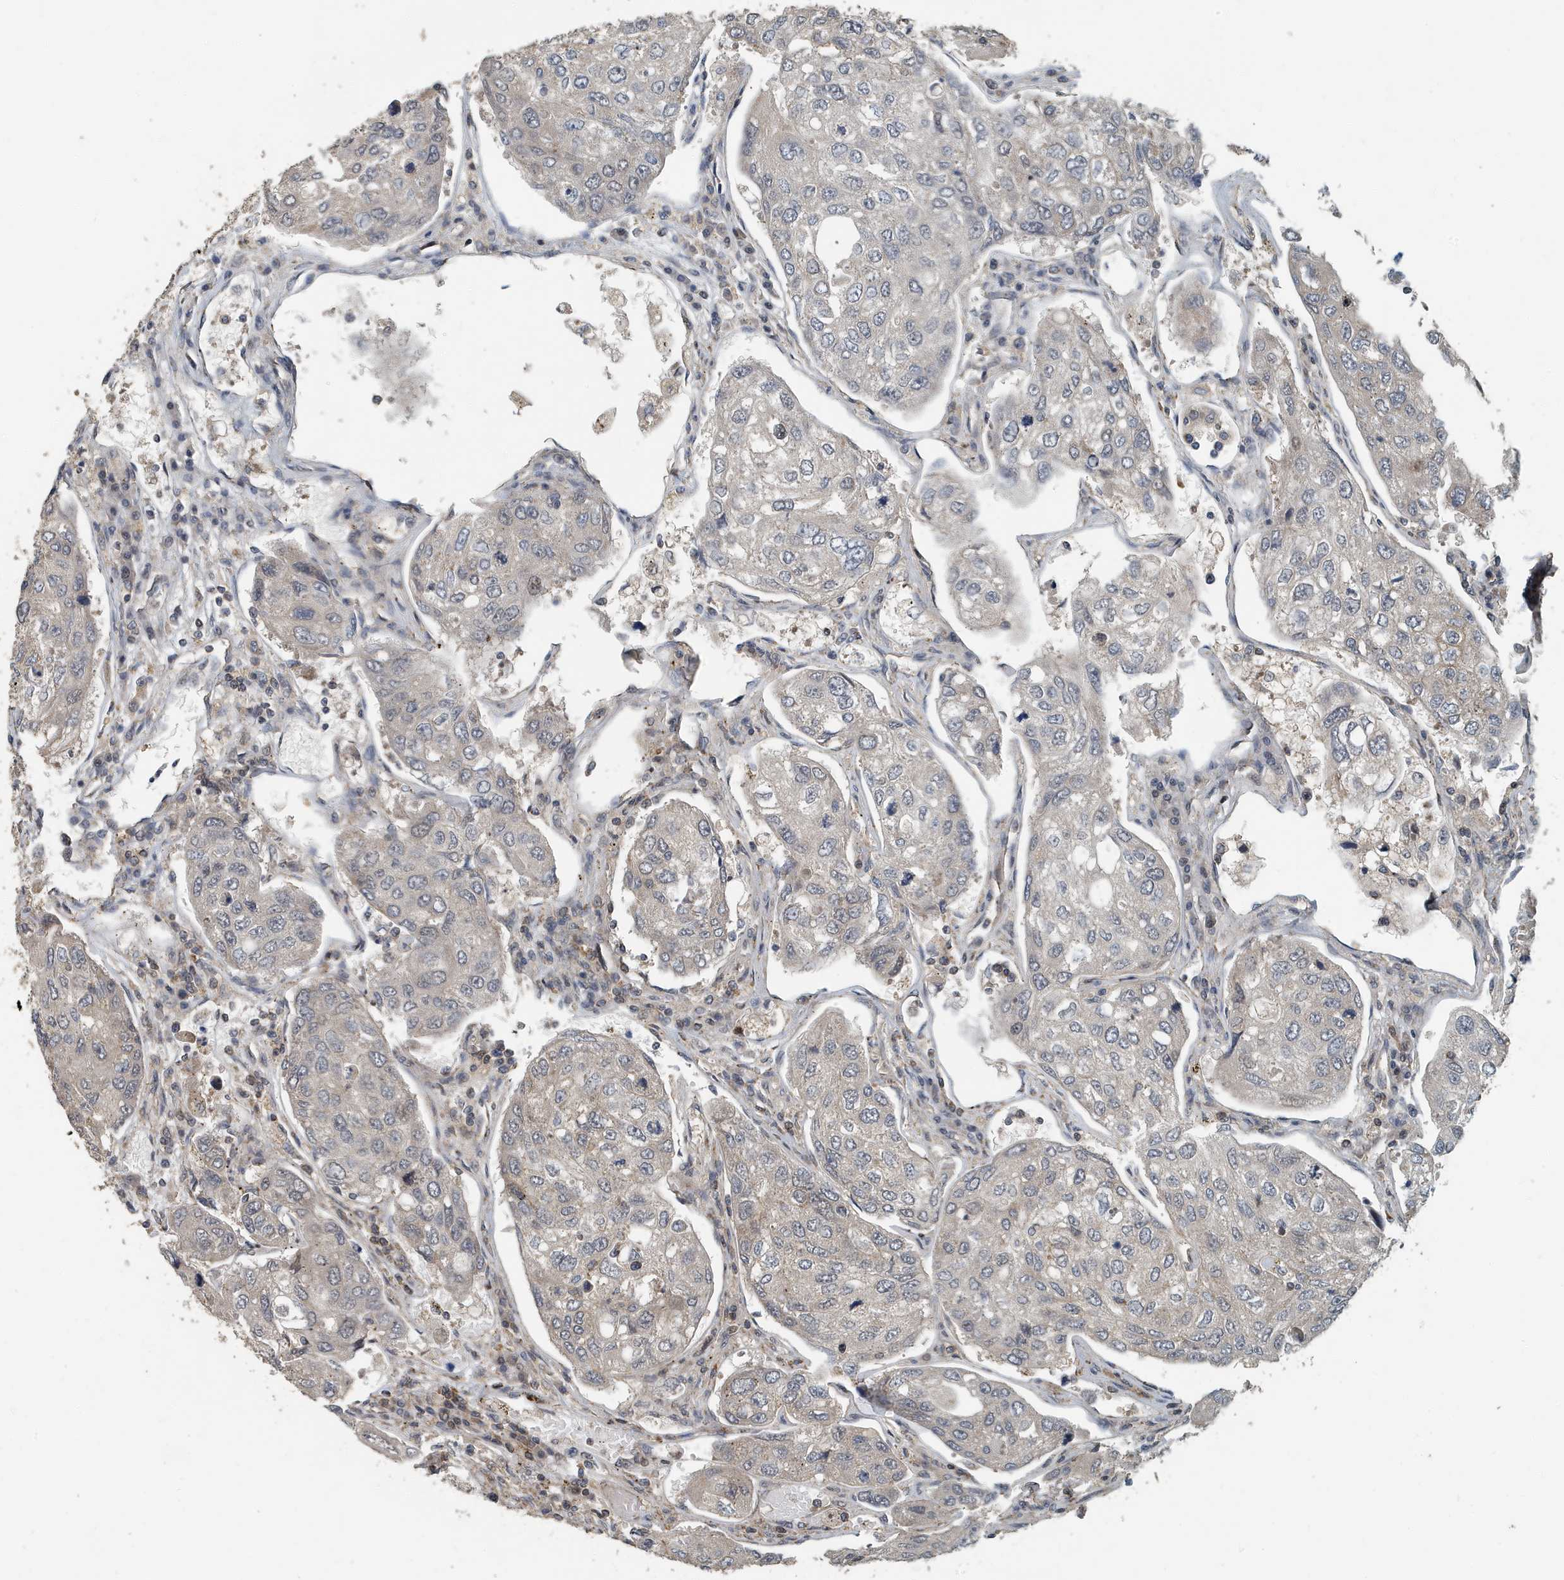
{"staining": {"intensity": "negative", "quantity": "none", "location": "none"}, "tissue": "urothelial cancer", "cell_type": "Tumor cells", "image_type": "cancer", "snomed": [{"axis": "morphology", "description": "Urothelial carcinoma, High grade"}, {"axis": "topography", "description": "Lymph node"}, {"axis": "topography", "description": "Urinary bladder"}], "caption": "A high-resolution micrograph shows immunohistochemistry (IHC) staining of high-grade urothelial carcinoma, which demonstrates no significant positivity in tumor cells. (DAB (3,3'-diaminobenzidine) IHC with hematoxylin counter stain).", "gene": "KIF15", "patient": {"sex": "male", "age": 51}}